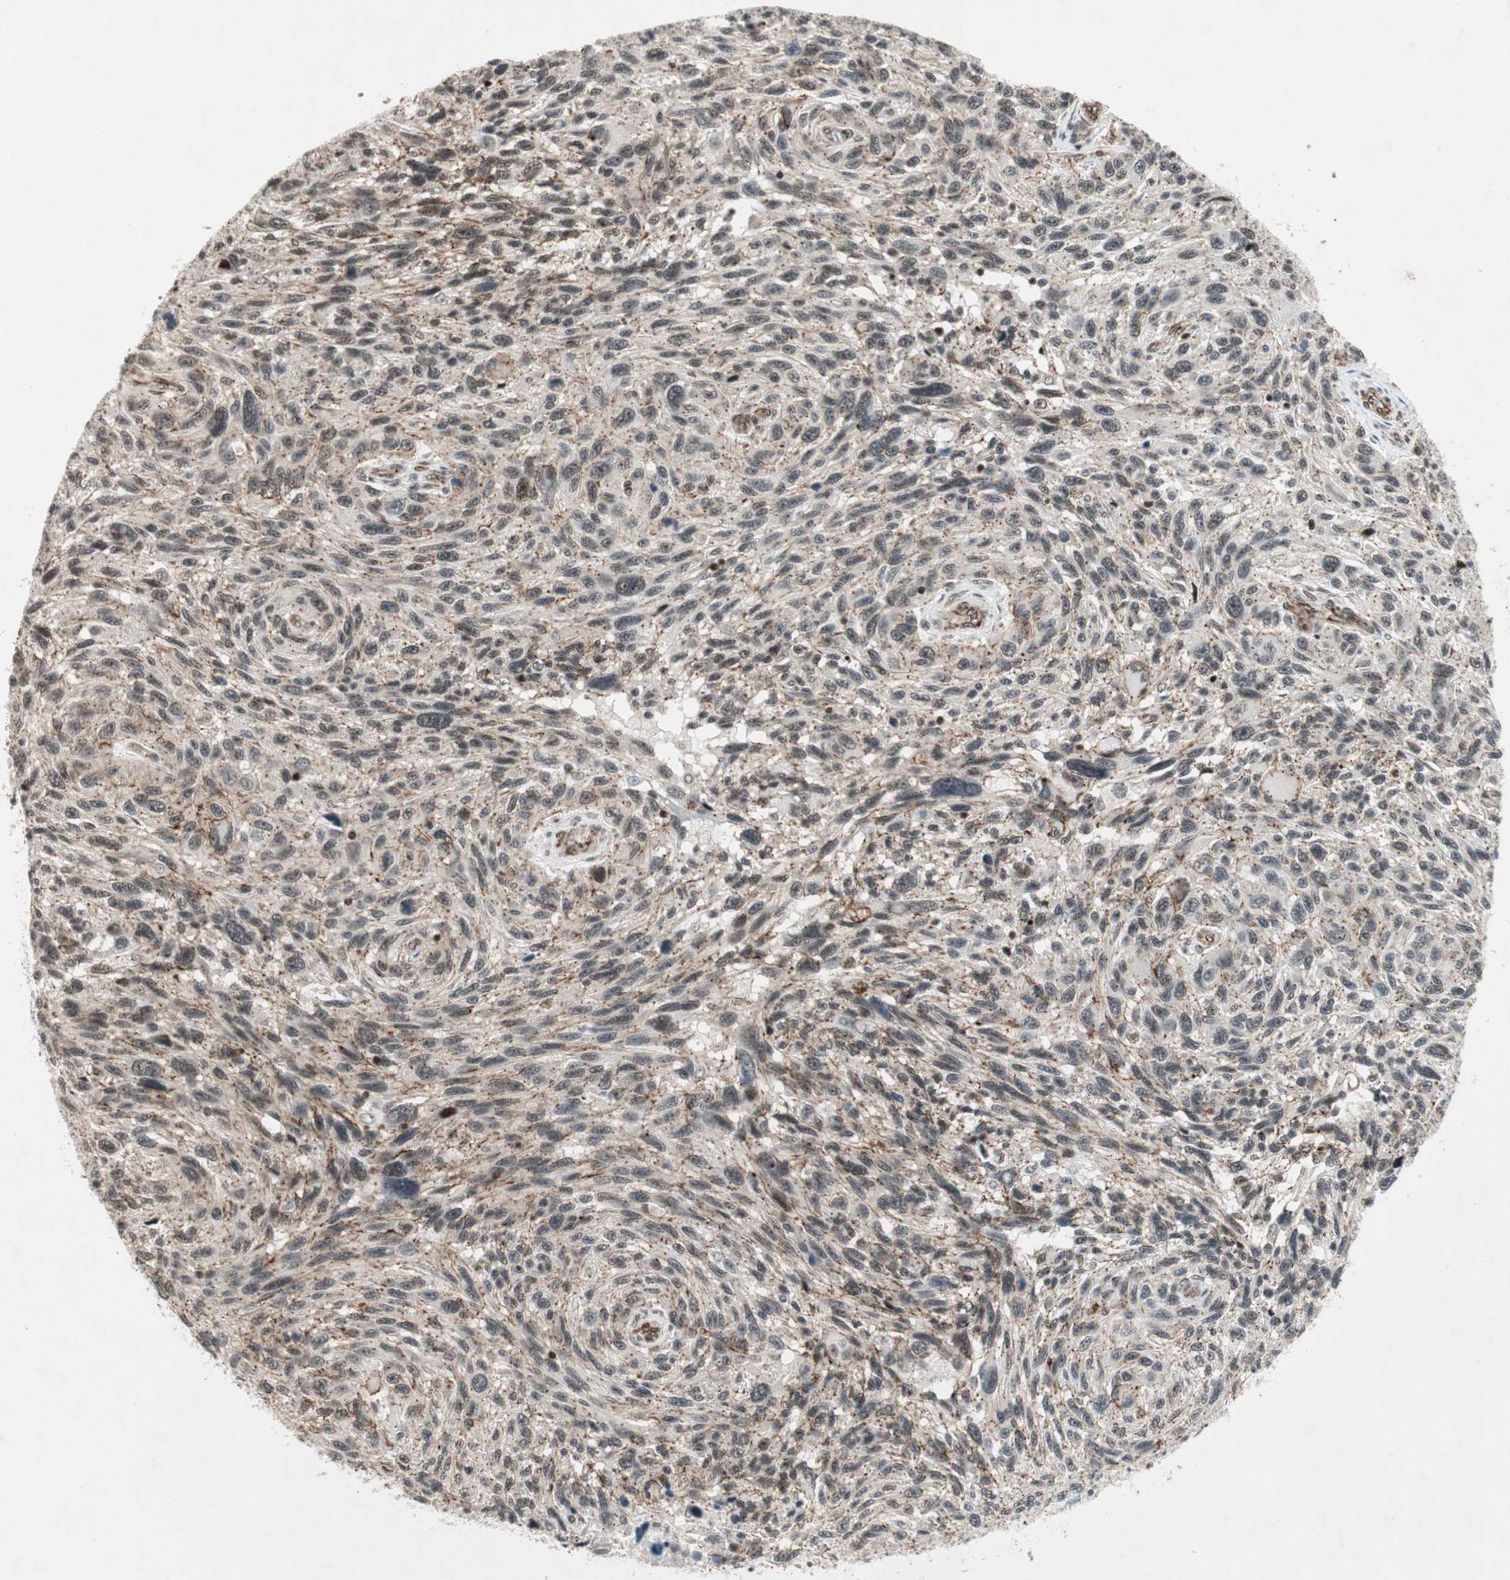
{"staining": {"intensity": "moderate", "quantity": "25%-75%", "location": "cytoplasmic/membranous"}, "tissue": "melanoma", "cell_type": "Tumor cells", "image_type": "cancer", "snomed": [{"axis": "morphology", "description": "Malignant melanoma, NOS"}, {"axis": "topography", "description": "Skin"}], "caption": "Melanoma was stained to show a protein in brown. There is medium levels of moderate cytoplasmic/membranous positivity in approximately 25%-75% of tumor cells.", "gene": "CDK19", "patient": {"sex": "male", "age": 53}}